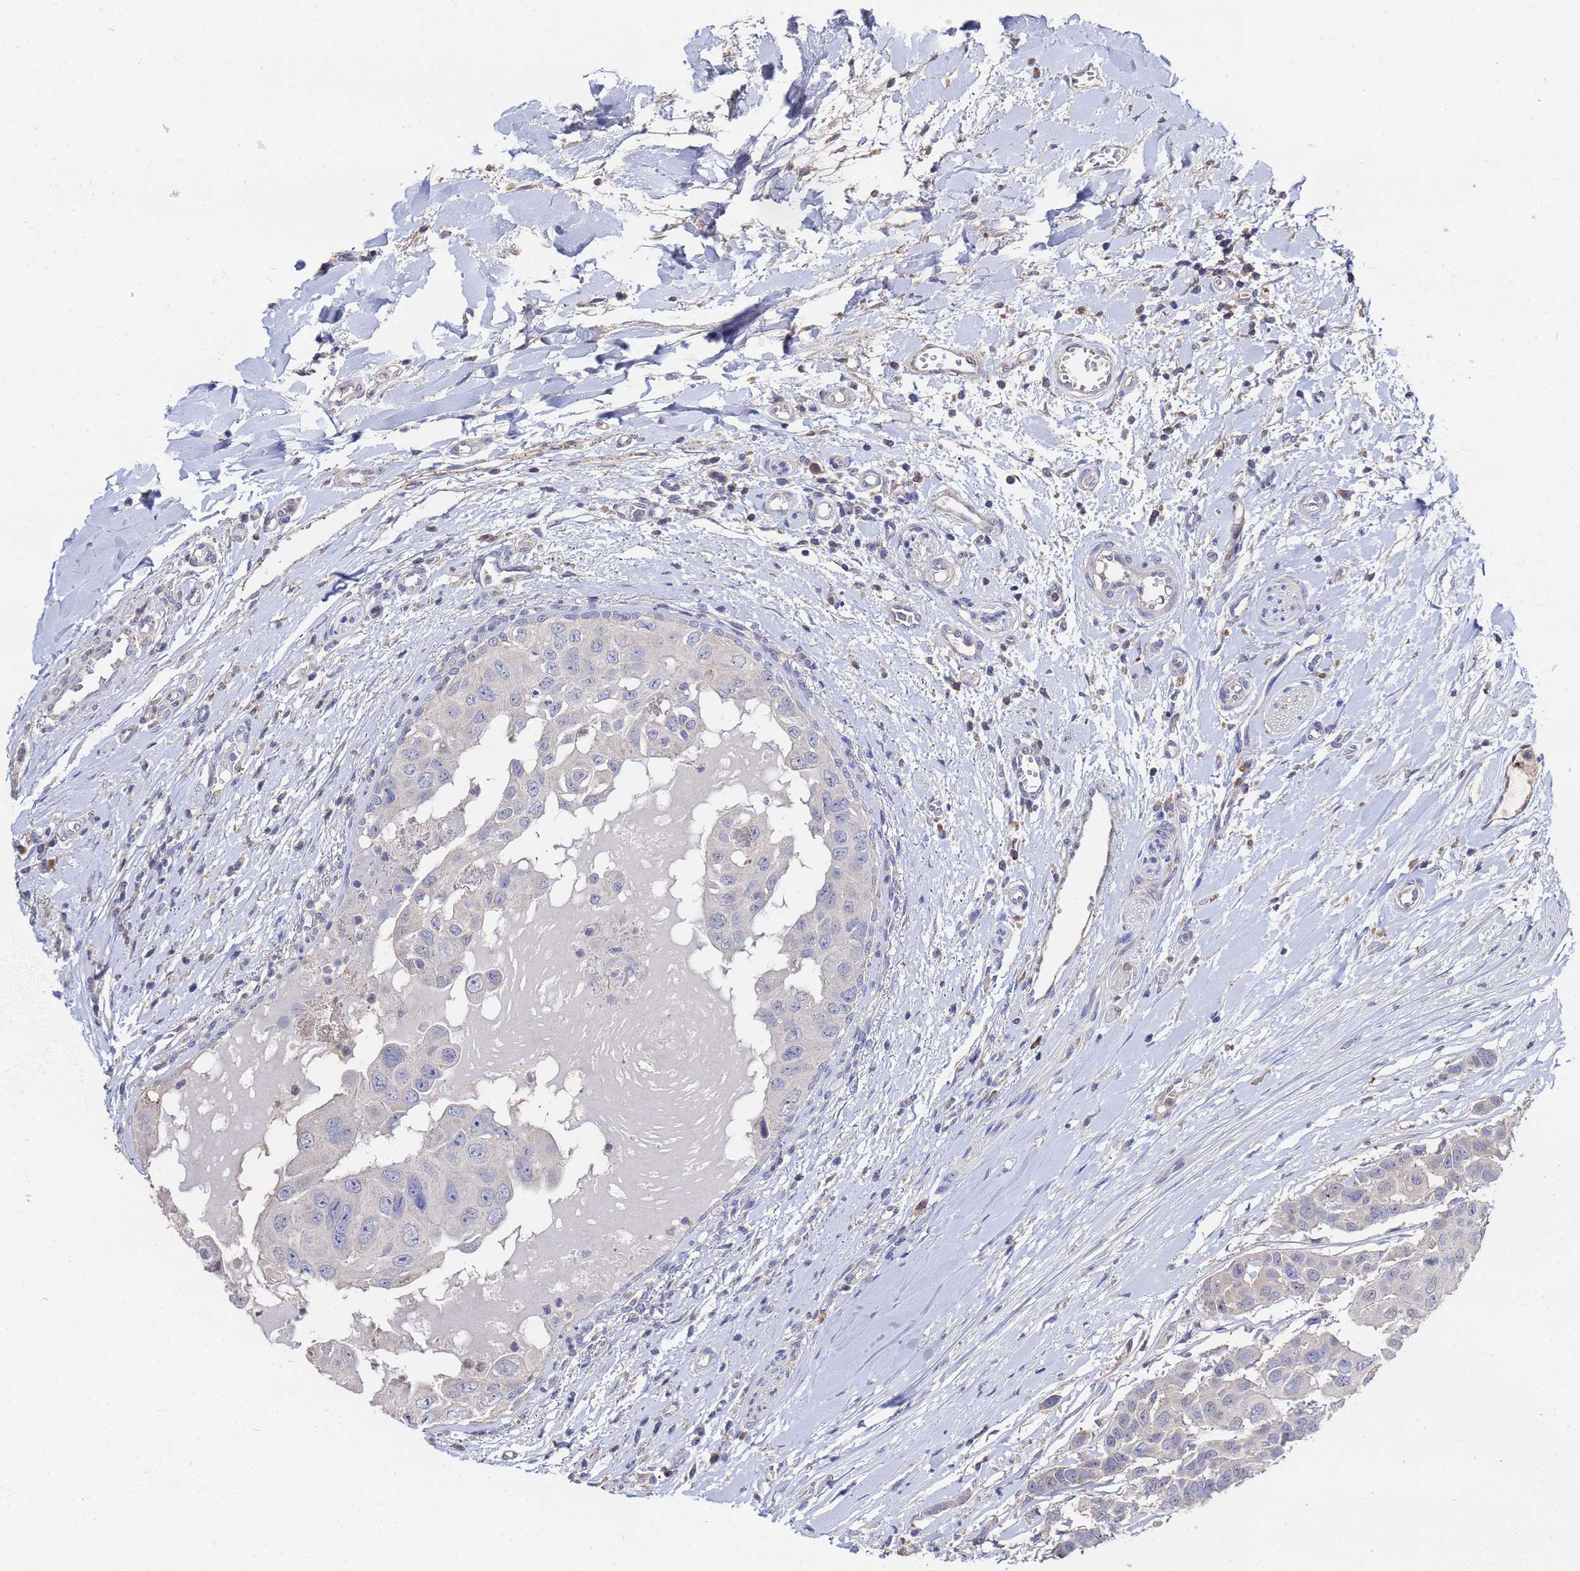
{"staining": {"intensity": "negative", "quantity": "none", "location": "none"}, "tissue": "head and neck cancer", "cell_type": "Tumor cells", "image_type": "cancer", "snomed": [{"axis": "morphology", "description": "Adenocarcinoma, NOS"}, {"axis": "morphology", "description": "Adenocarcinoma, metastatic, NOS"}, {"axis": "topography", "description": "Head-Neck"}], "caption": "An immunohistochemistry image of head and neck cancer (metastatic adenocarcinoma) is shown. There is no staining in tumor cells of head and neck cancer (metastatic adenocarcinoma). (Stains: DAB (3,3'-diaminobenzidine) immunohistochemistry (IHC) with hematoxylin counter stain, Microscopy: brightfield microscopy at high magnification).", "gene": "TCP10L", "patient": {"sex": "male", "age": 75}}